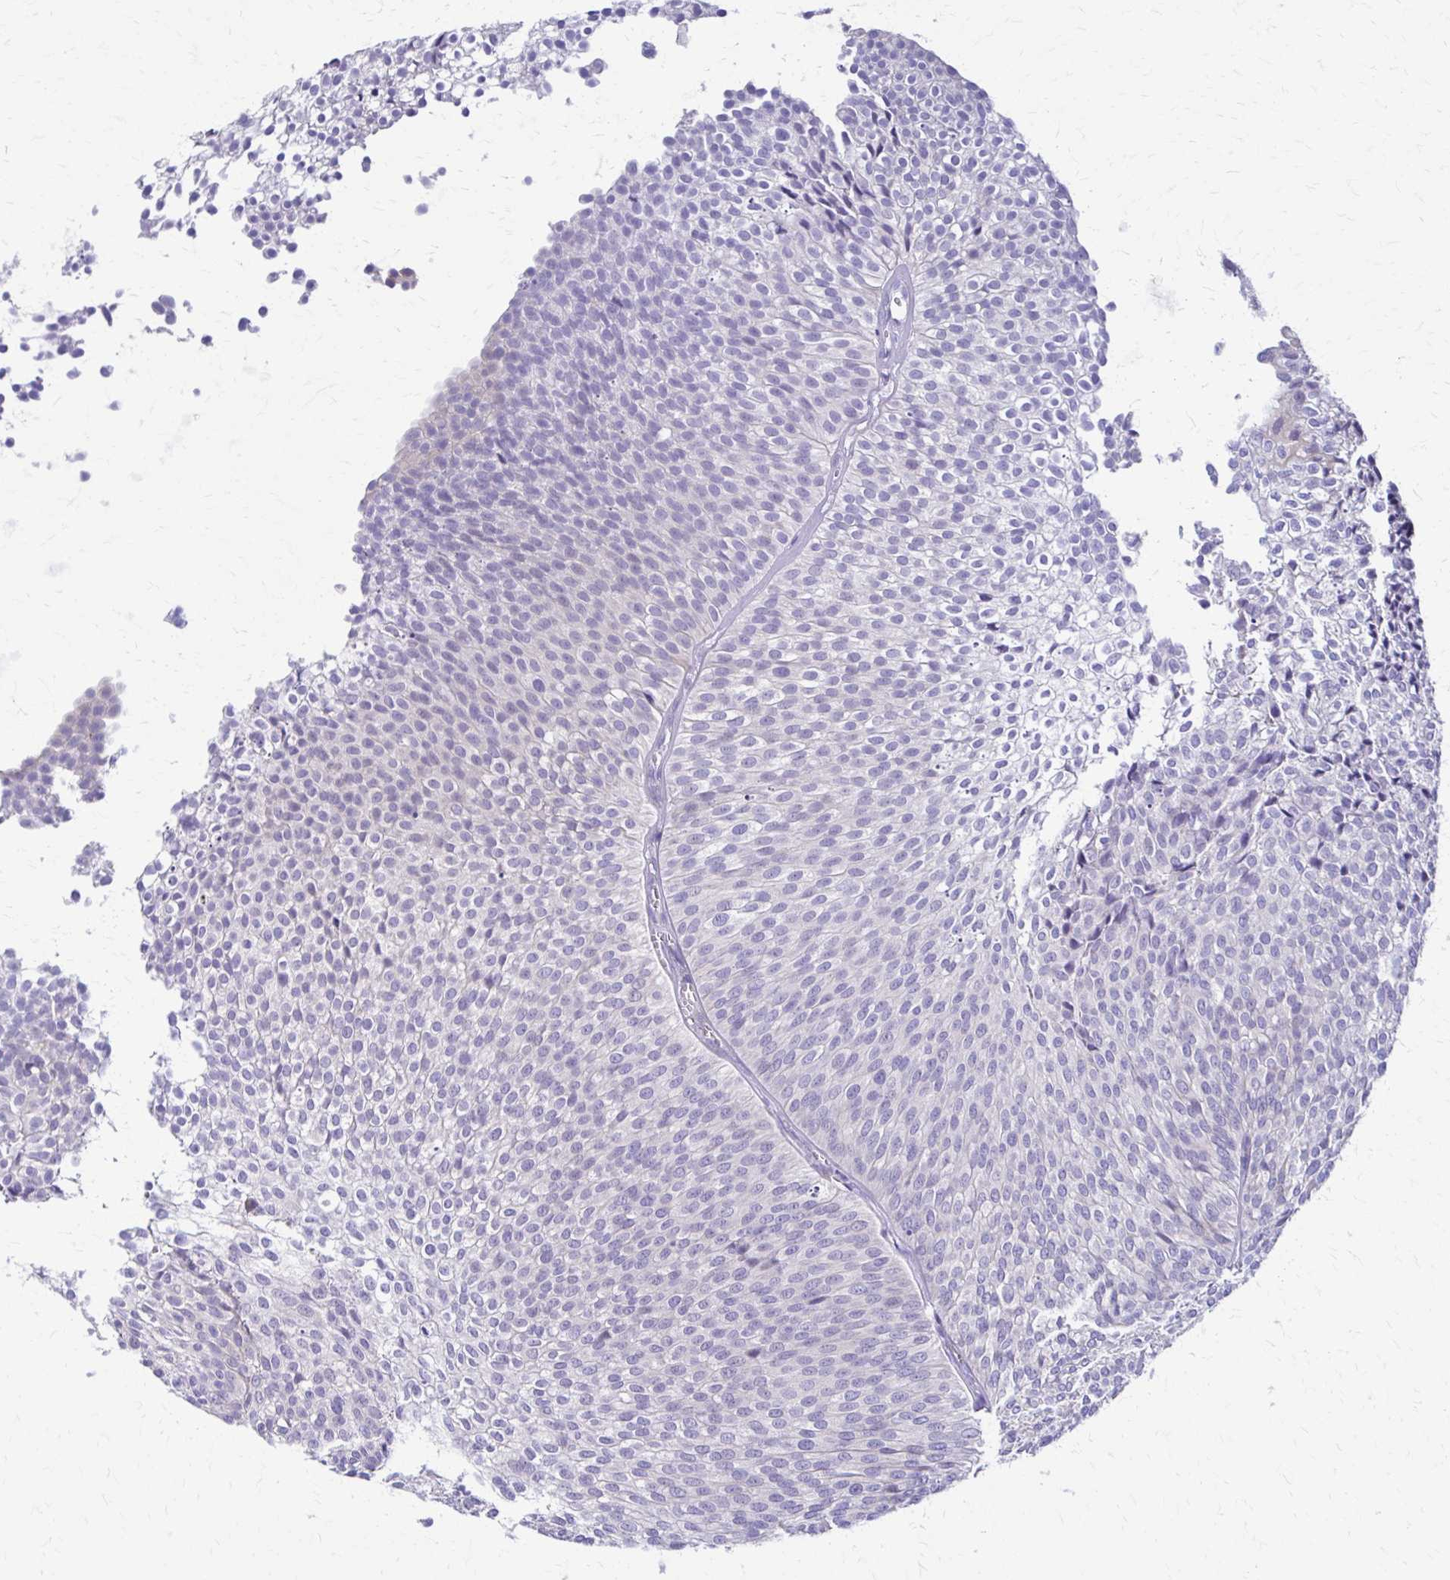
{"staining": {"intensity": "negative", "quantity": "none", "location": "none"}, "tissue": "urothelial cancer", "cell_type": "Tumor cells", "image_type": "cancer", "snomed": [{"axis": "morphology", "description": "Urothelial carcinoma, Low grade"}, {"axis": "topography", "description": "Urinary bladder"}], "caption": "This is an immunohistochemistry (IHC) image of urothelial carcinoma (low-grade). There is no positivity in tumor cells.", "gene": "DSP", "patient": {"sex": "male", "age": 91}}